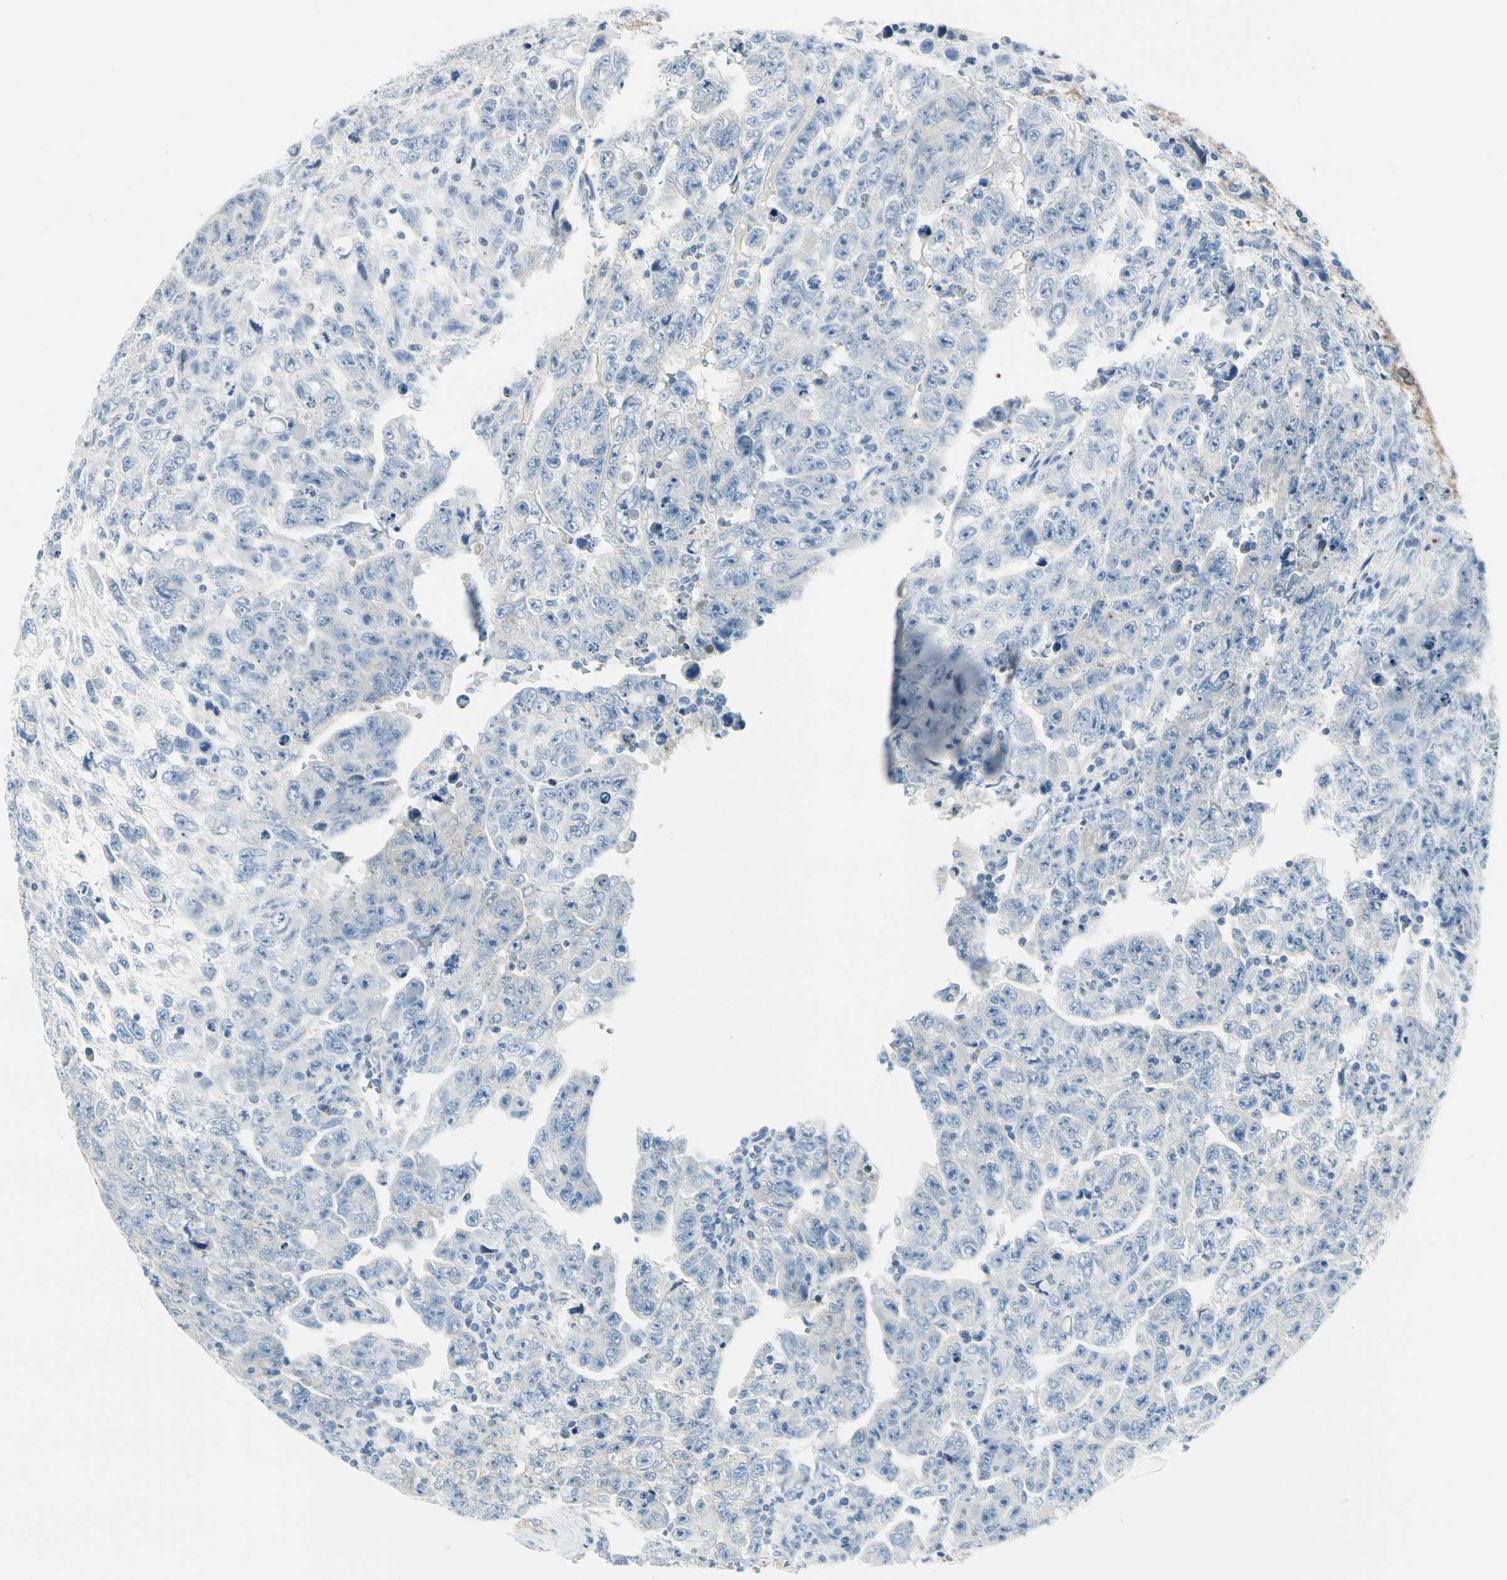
{"staining": {"intensity": "negative", "quantity": "none", "location": "none"}, "tissue": "testis cancer", "cell_type": "Tumor cells", "image_type": "cancer", "snomed": [{"axis": "morphology", "description": "Carcinoma, Embryonal, NOS"}, {"axis": "topography", "description": "Testis"}], "caption": "Immunohistochemical staining of human testis cancer (embryonal carcinoma) shows no significant staining in tumor cells. (Stains: DAB (3,3'-diaminobenzidine) immunohistochemistry (IHC) with hematoxylin counter stain, Microscopy: brightfield microscopy at high magnification).", "gene": "PEBP1", "patient": {"sex": "male", "age": 28}}